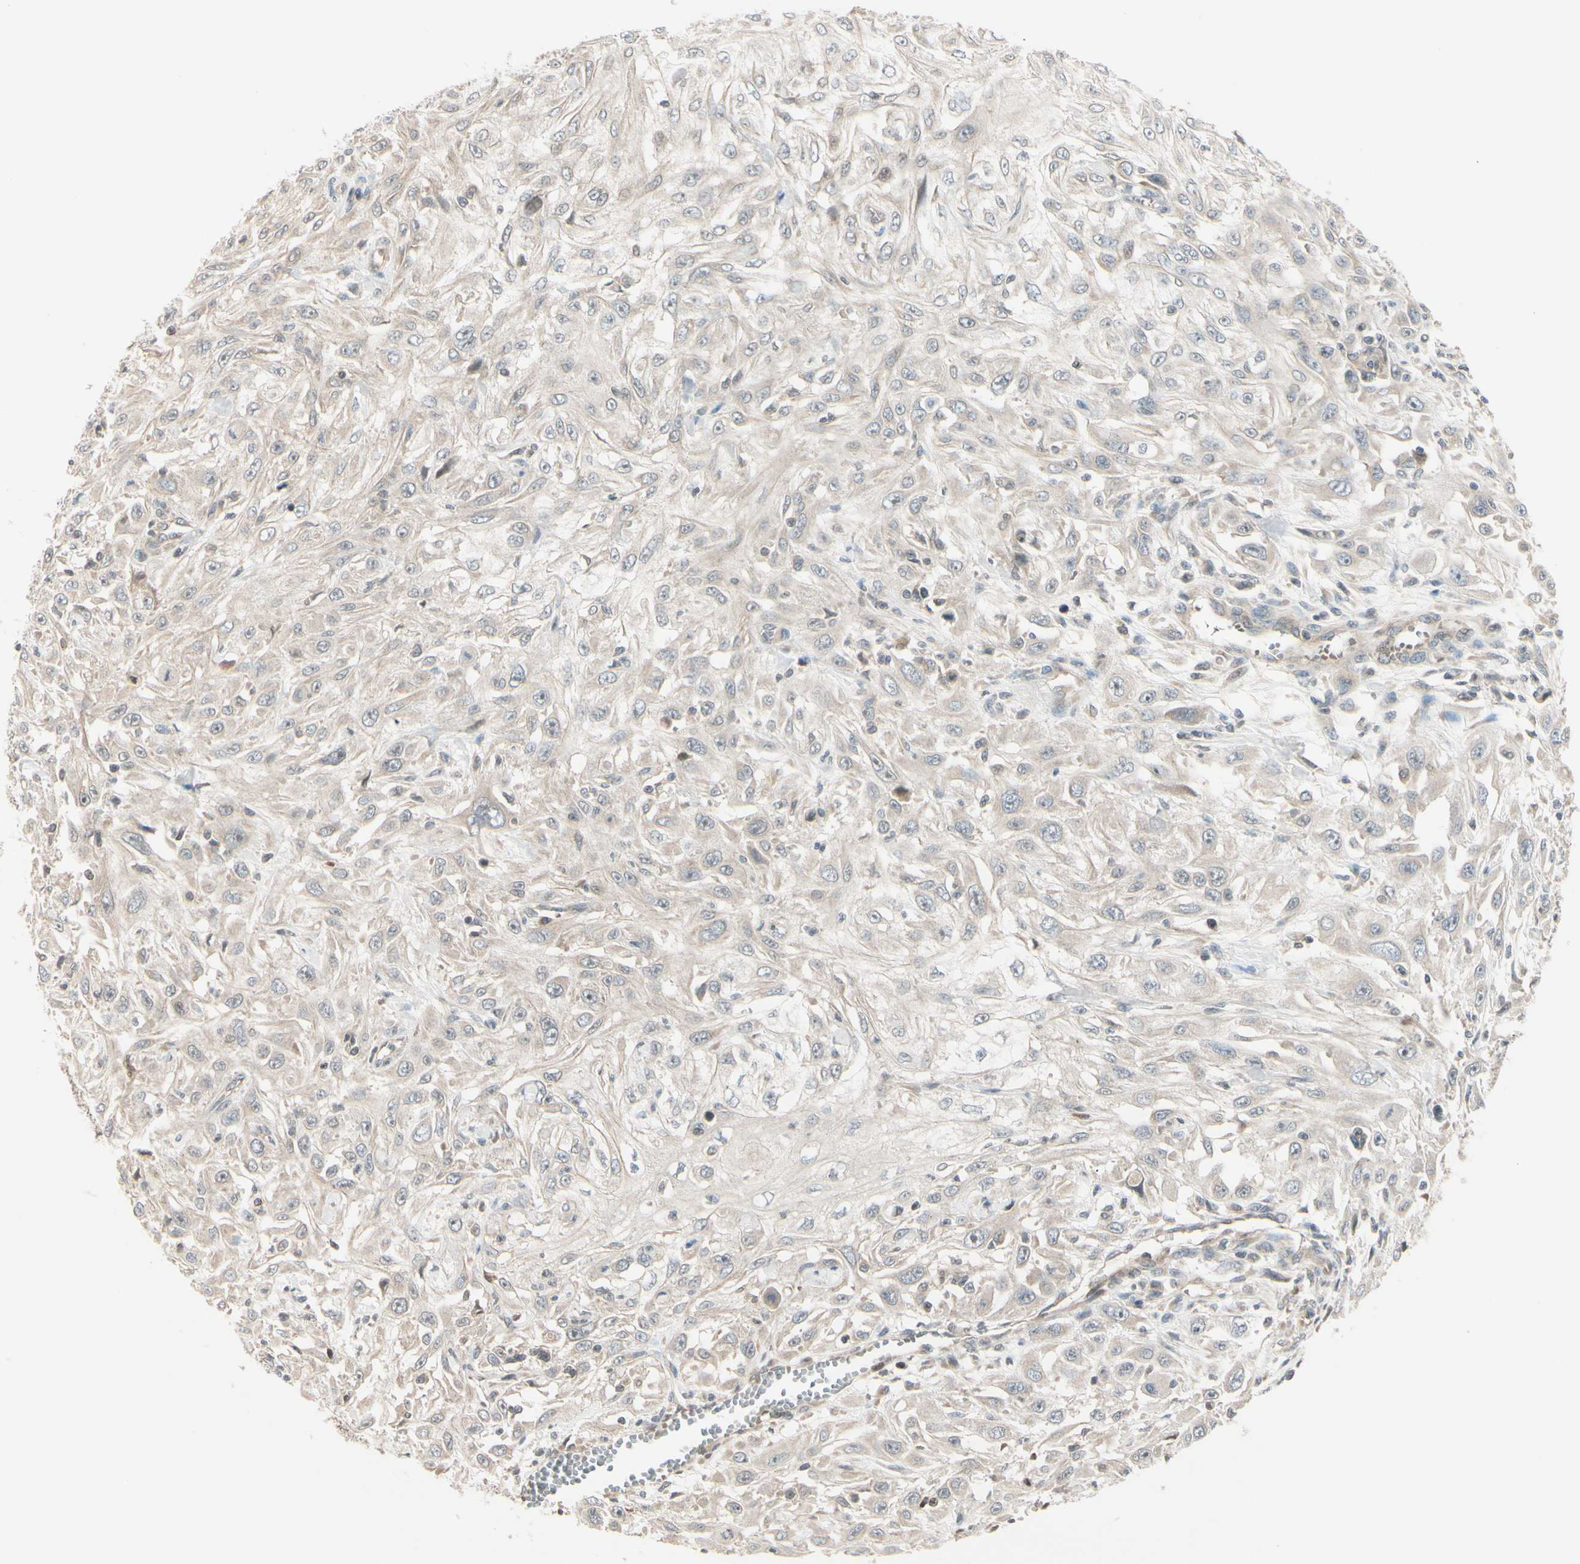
{"staining": {"intensity": "negative", "quantity": "none", "location": "none"}, "tissue": "skin cancer", "cell_type": "Tumor cells", "image_type": "cancer", "snomed": [{"axis": "morphology", "description": "Squamous cell carcinoma, NOS"}, {"axis": "topography", "description": "Skin"}], "caption": "IHC image of human skin cancer (squamous cell carcinoma) stained for a protein (brown), which reveals no staining in tumor cells.", "gene": "FGF10", "patient": {"sex": "male", "age": 75}}